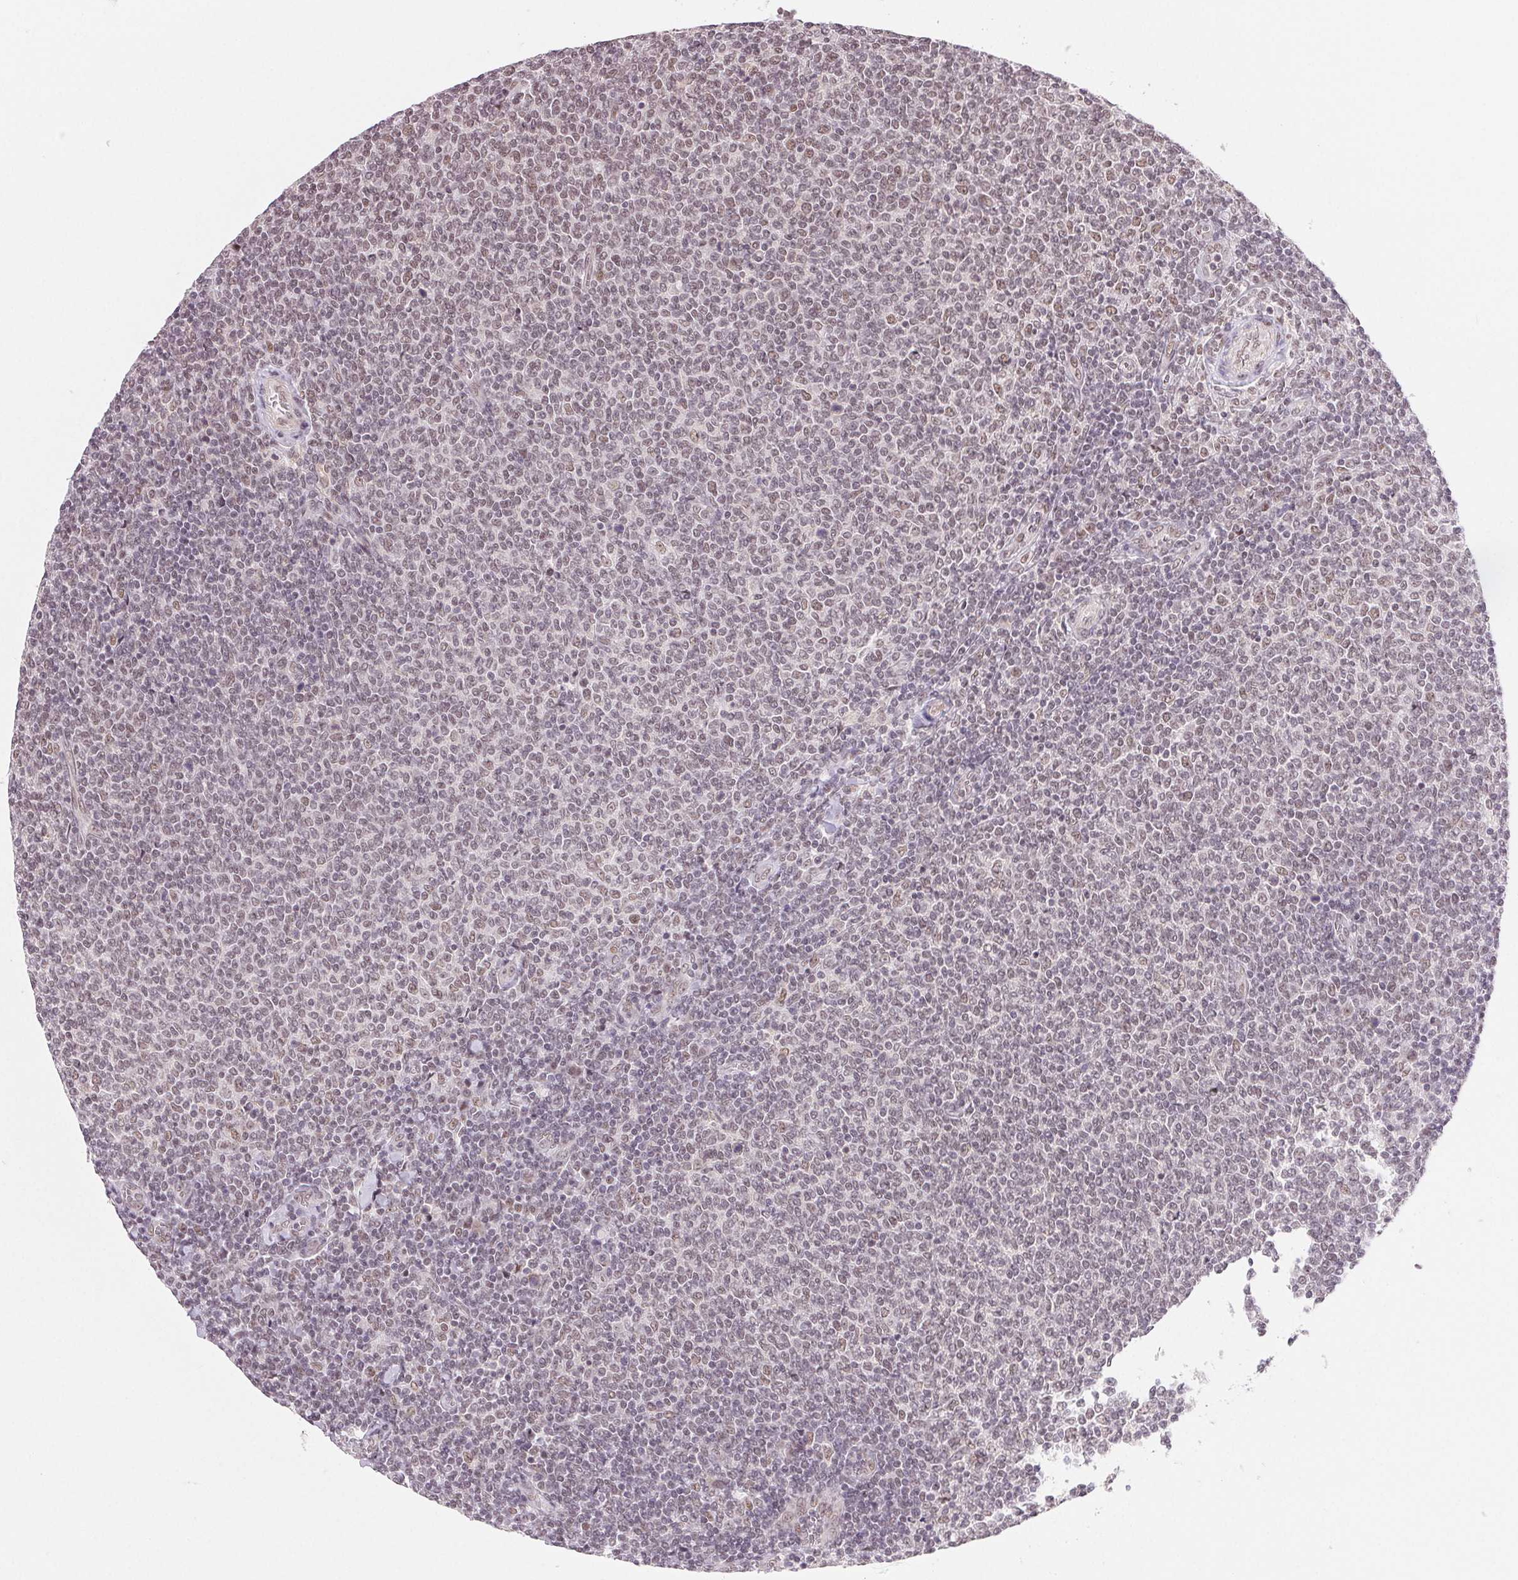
{"staining": {"intensity": "weak", "quantity": "25%-75%", "location": "nuclear"}, "tissue": "lymphoma", "cell_type": "Tumor cells", "image_type": "cancer", "snomed": [{"axis": "morphology", "description": "Malignant lymphoma, non-Hodgkin's type, Low grade"}, {"axis": "topography", "description": "Lymph node"}], "caption": "Weak nuclear protein expression is seen in approximately 25%-75% of tumor cells in low-grade malignant lymphoma, non-Hodgkin's type. (IHC, brightfield microscopy, high magnification).", "gene": "PRPF18", "patient": {"sex": "male", "age": 52}}